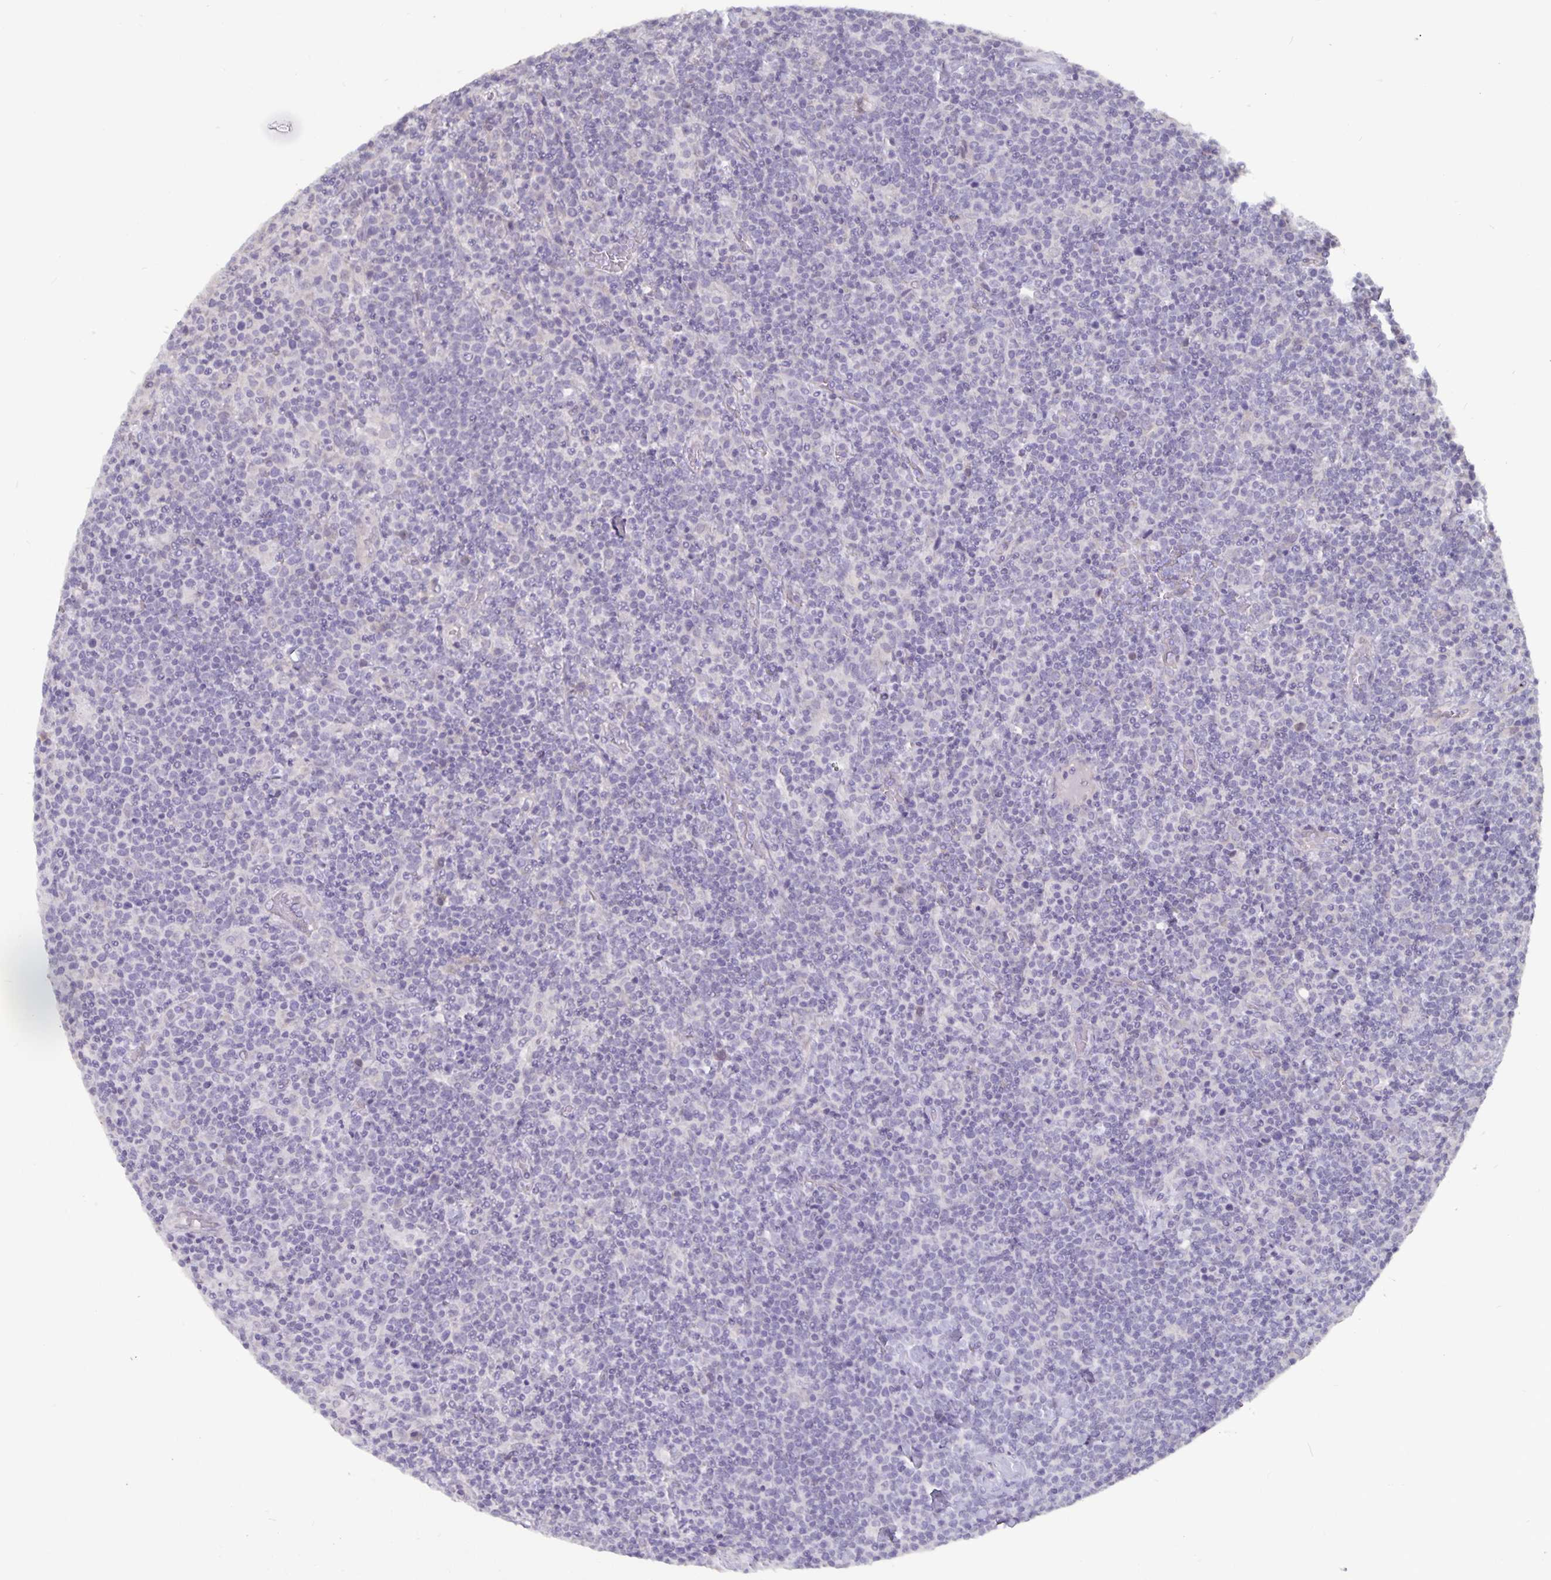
{"staining": {"intensity": "negative", "quantity": "none", "location": "none"}, "tissue": "lymphoma", "cell_type": "Tumor cells", "image_type": "cancer", "snomed": [{"axis": "morphology", "description": "Malignant lymphoma, non-Hodgkin's type, High grade"}, {"axis": "topography", "description": "Lymph node"}], "caption": "Immunohistochemistry (IHC) histopathology image of neoplastic tissue: human lymphoma stained with DAB (3,3'-diaminobenzidine) shows no significant protein expression in tumor cells.", "gene": "PLCB3", "patient": {"sex": "male", "age": 61}}